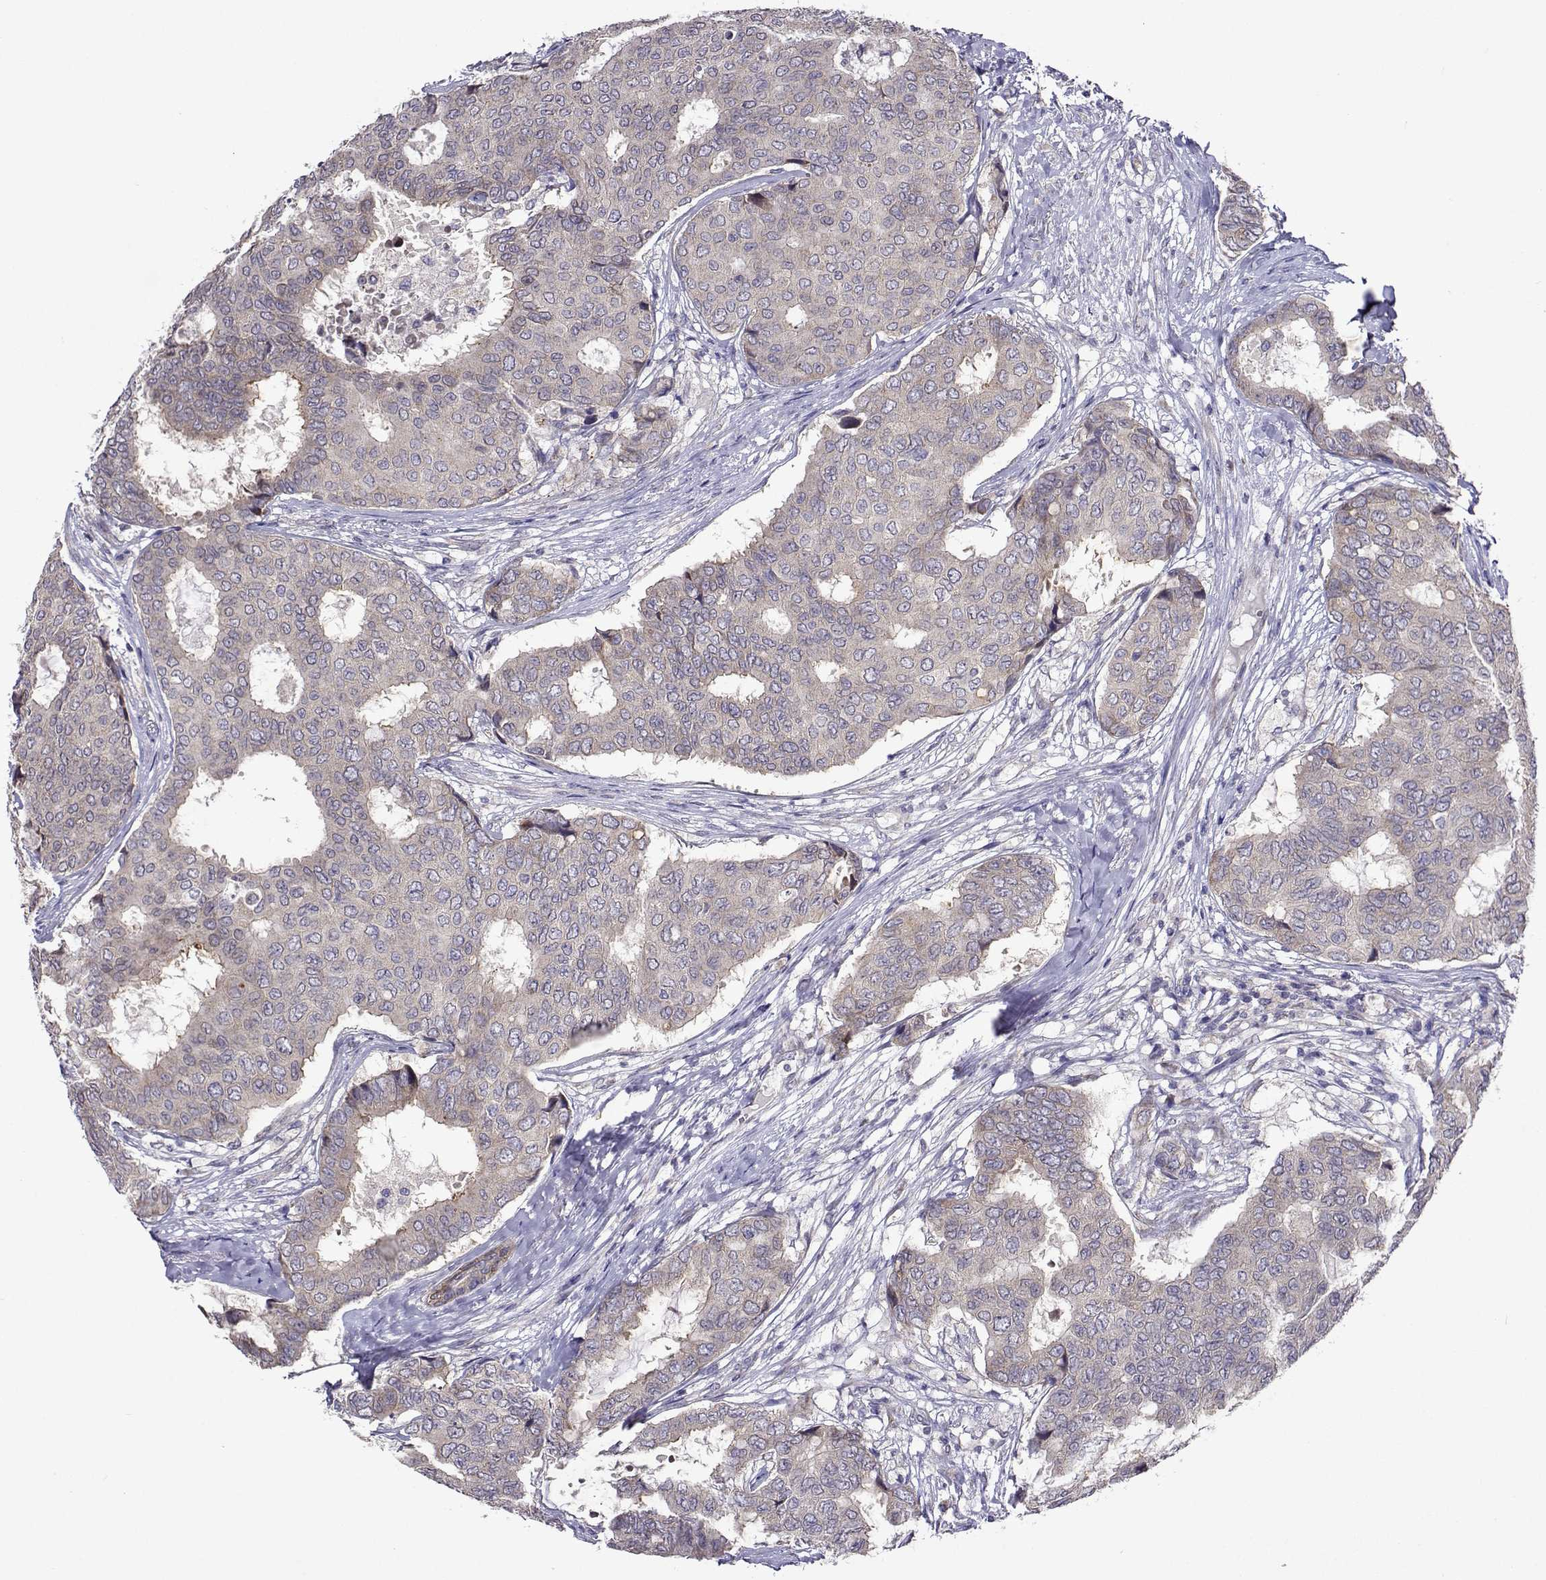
{"staining": {"intensity": "negative", "quantity": "none", "location": "none"}, "tissue": "breast cancer", "cell_type": "Tumor cells", "image_type": "cancer", "snomed": [{"axis": "morphology", "description": "Duct carcinoma"}, {"axis": "topography", "description": "Breast"}], "caption": "Breast invasive ductal carcinoma was stained to show a protein in brown. There is no significant expression in tumor cells.", "gene": "TARBP2", "patient": {"sex": "female", "age": 75}}